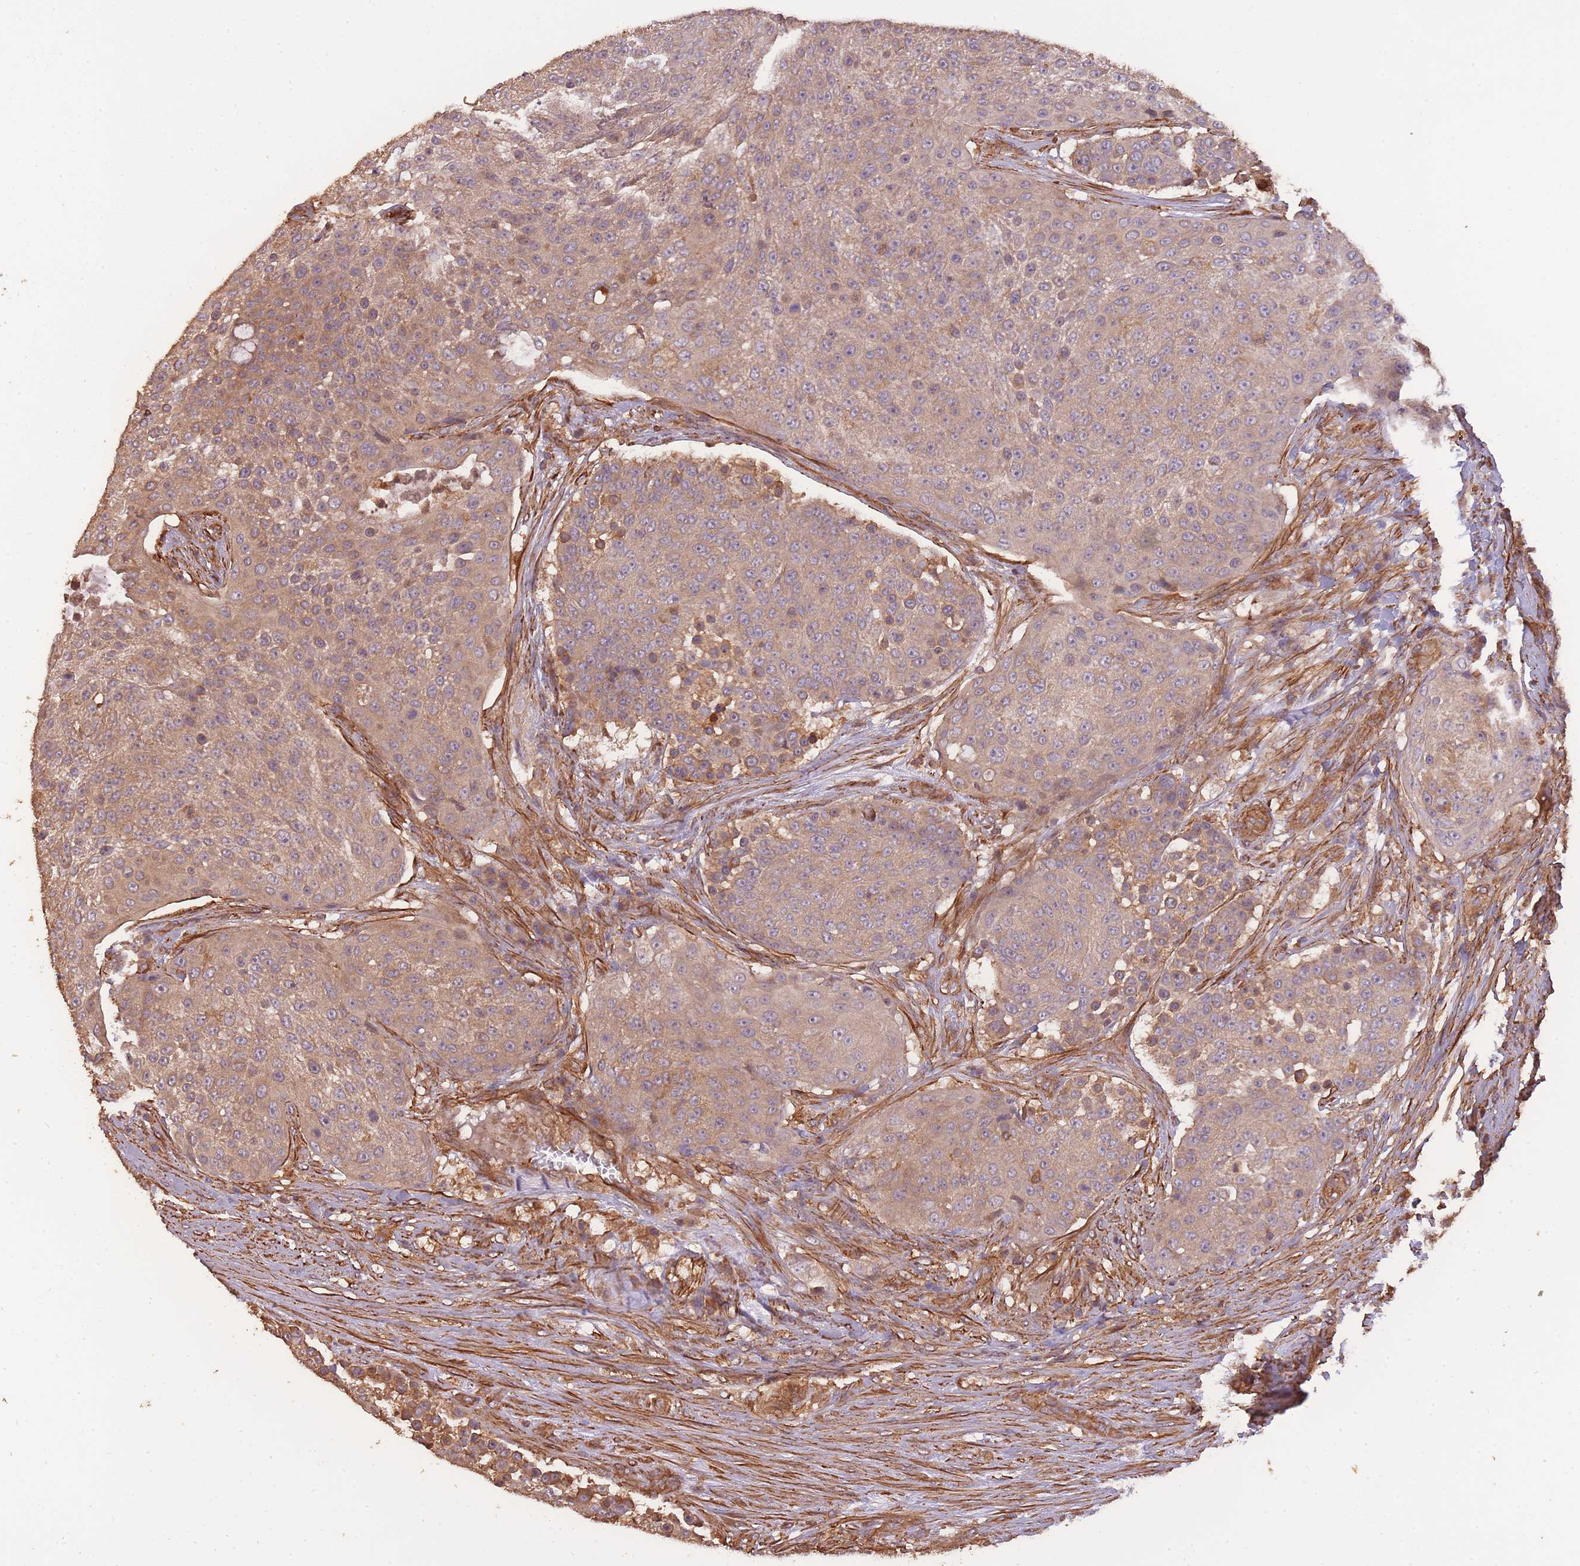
{"staining": {"intensity": "weak", "quantity": ">75%", "location": "cytoplasmic/membranous"}, "tissue": "urothelial cancer", "cell_type": "Tumor cells", "image_type": "cancer", "snomed": [{"axis": "morphology", "description": "Urothelial carcinoma, High grade"}, {"axis": "topography", "description": "Urinary bladder"}], "caption": "Protein expression analysis of human high-grade urothelial carcinoma reveals weak cytoplasmic/membranous expression in about >75% of tumor cells.", "gene": "ARMH3", "patient": {"sex": "female", "age": 63}}